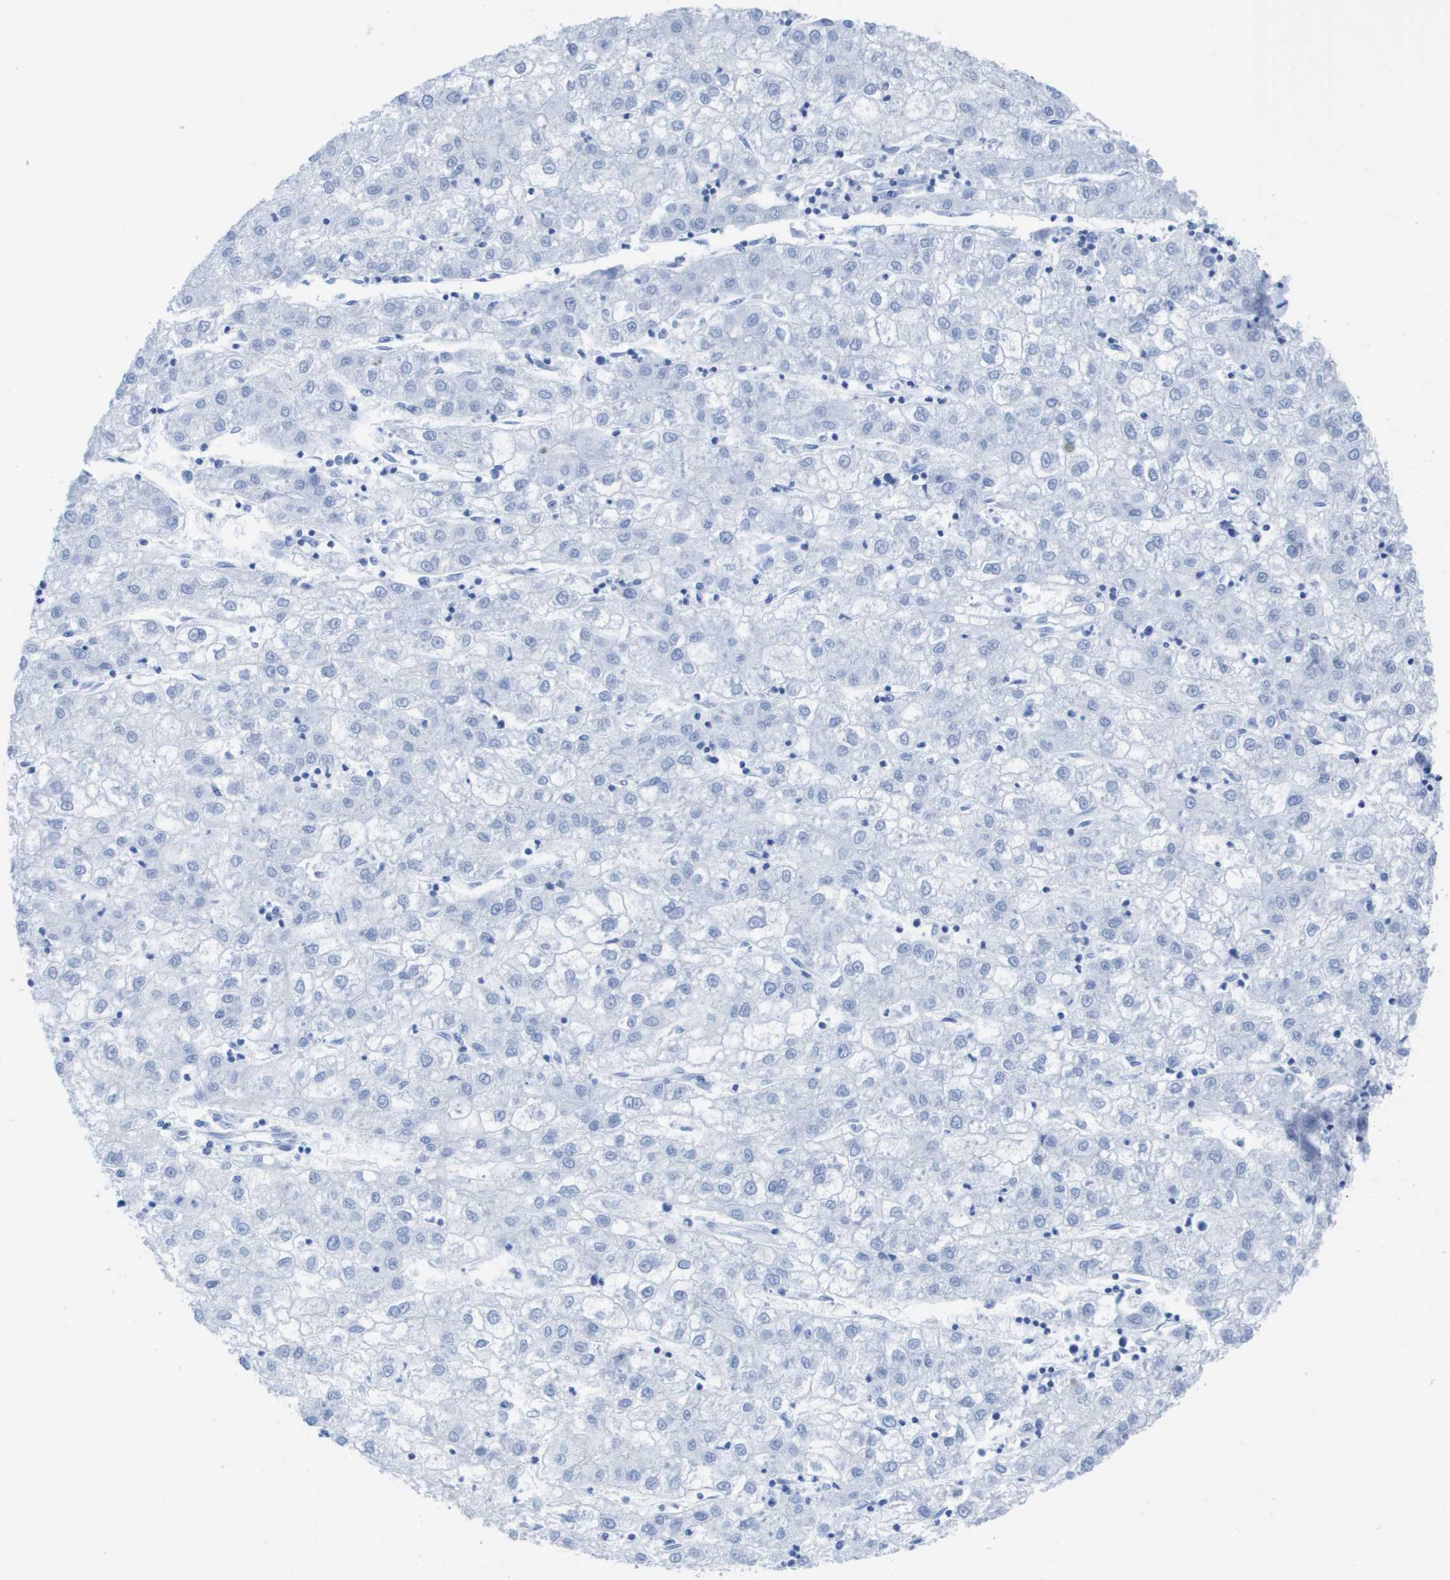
{"staining": {"intensity": "negative", "quantity": "none", "location": "none"}, "tissue": "liver cancer", "cell_type": "Tumor cells", "image_type": "cancer", "snomed": [{"axis": "morphology", "description": "Carcinoma, Hepatocellular, NOS"}, {"axis": "topography", "description": "Liver"}], "caption": "Tumor cells are negative for brown protein staining in liver cancer (hepatocellular carcinoma). Brightfield microscopy of IHC stained with DAB (3,3'-diaminobenzidine) (brown) and hematoxylin (blue), captured at high magnification.", "gene": "KCNA3", "patient": {"sex": "male", "age": 72}}